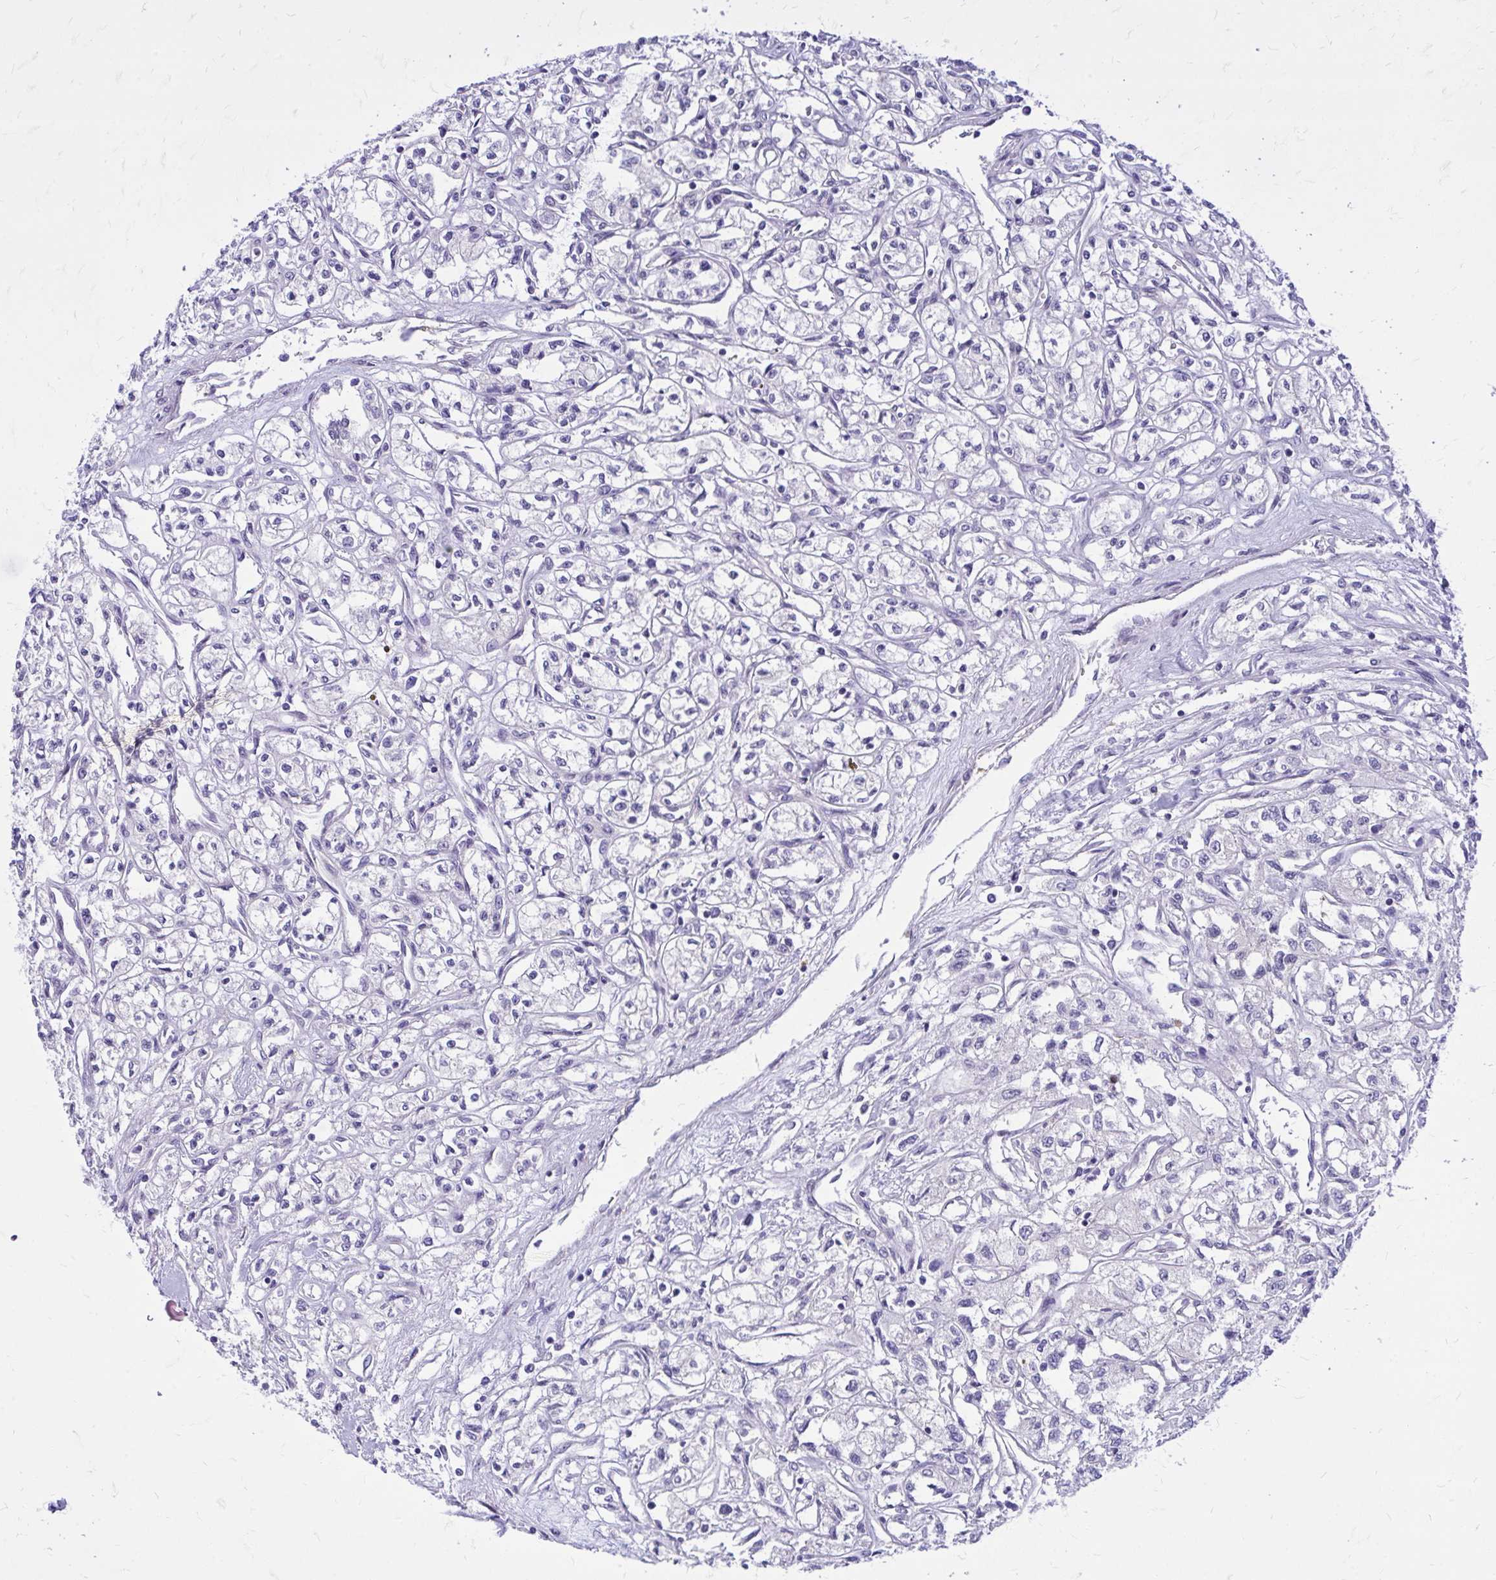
{"staining": {"intensity": "negative", "quantity": "none", "location": "none"}, "tissue": "renal cancer", "cell_type": "Tumor cells", "image_type": "cancer", "snomed": [{"axis": "morphology", "description": "Adenocarcinoma, NOS"}, {"axis": "topography", "description": "Kidney"}], "caption": "This is a micrograph of immunohistochemistry staining of renal cancer (adenocarcinoma), which shows no expression in tumor cells. (Stains: DAB IHC with hematoxylin counter stain, Microscopy: brightfield microscopy at high magnification).", "gene": "ADAMTSL1", "patient": {"sex": "male", "age": 56}}